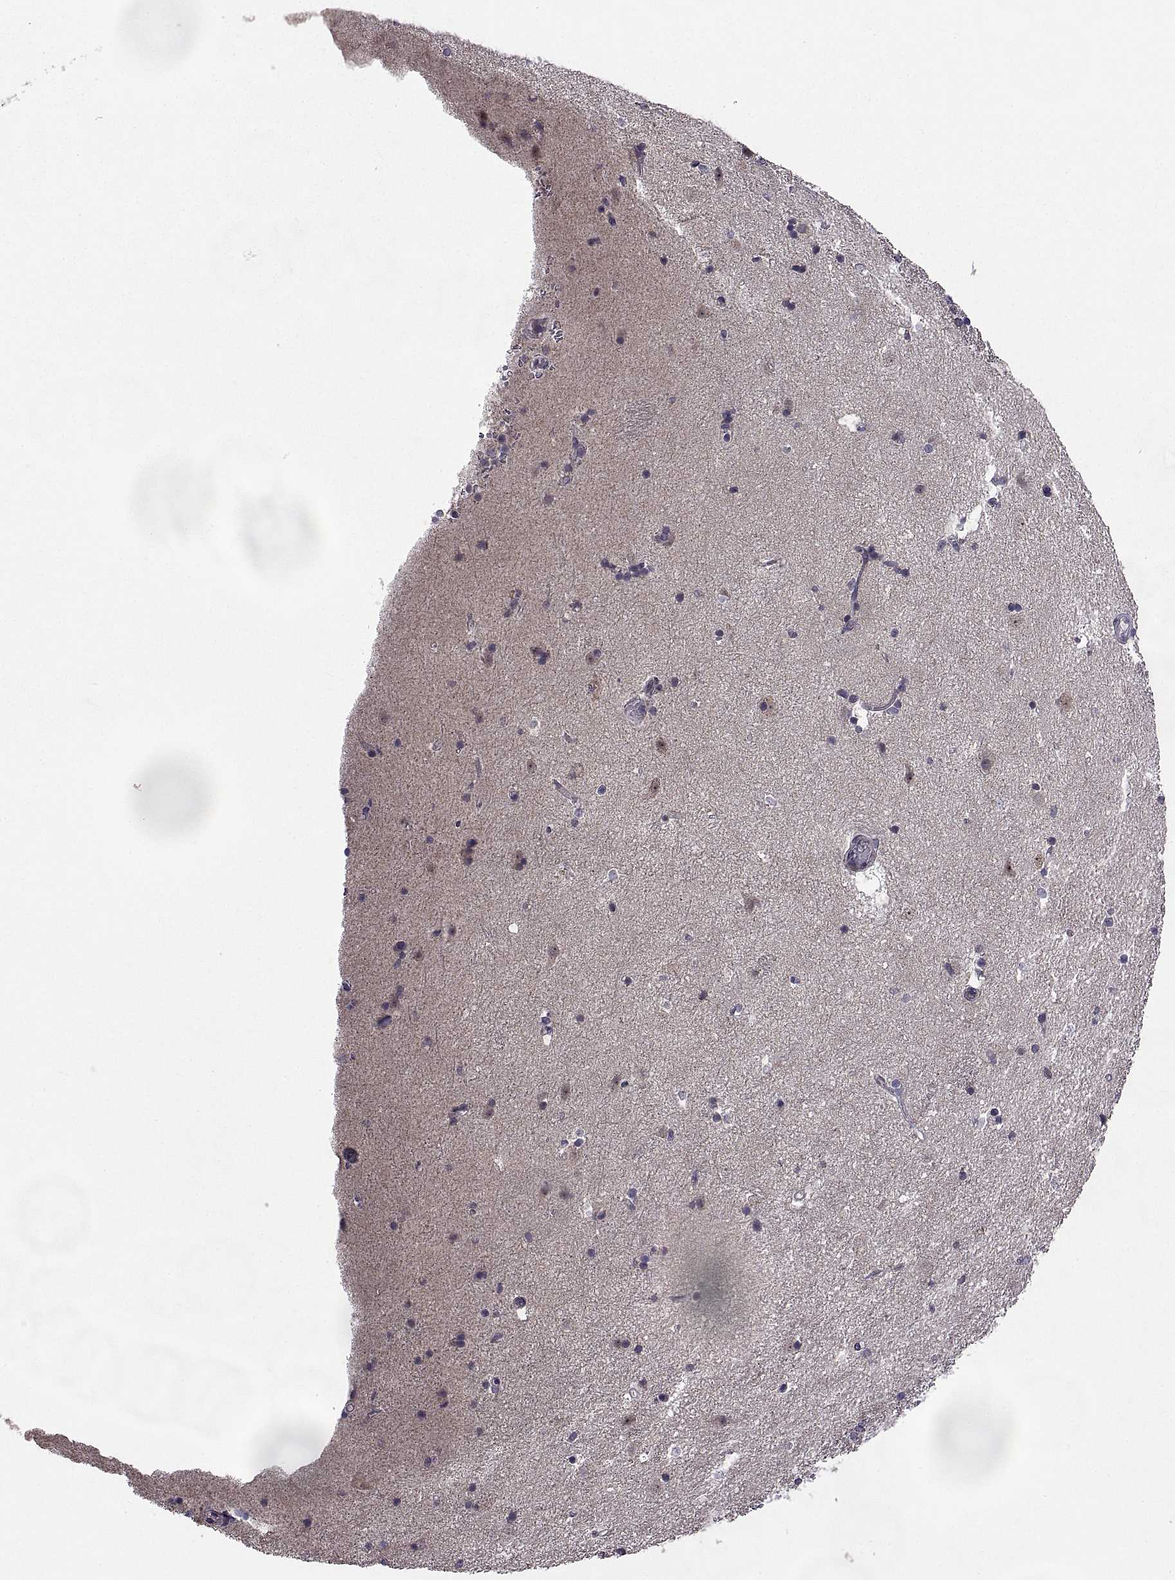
{"staining": {"intensity": "negative", "quantity": "none", "location": "none"}, "tissue": "caudate", "cell_type": "Glial cells", "image_type": "normal", "snomed": [{"axis": "morphology", "description": "Normal tissue, NOS"}, {"axis": "topography", "description": "Lateral ventricle wall"}], "caption": "High power microscopy histopathology image of an immunohistochemistry photomicrograph of normal caudate, revealing no significant positivity in glial cells.", "gene": "NPTX2", "patient": {"sex": "male", "age": 51}}